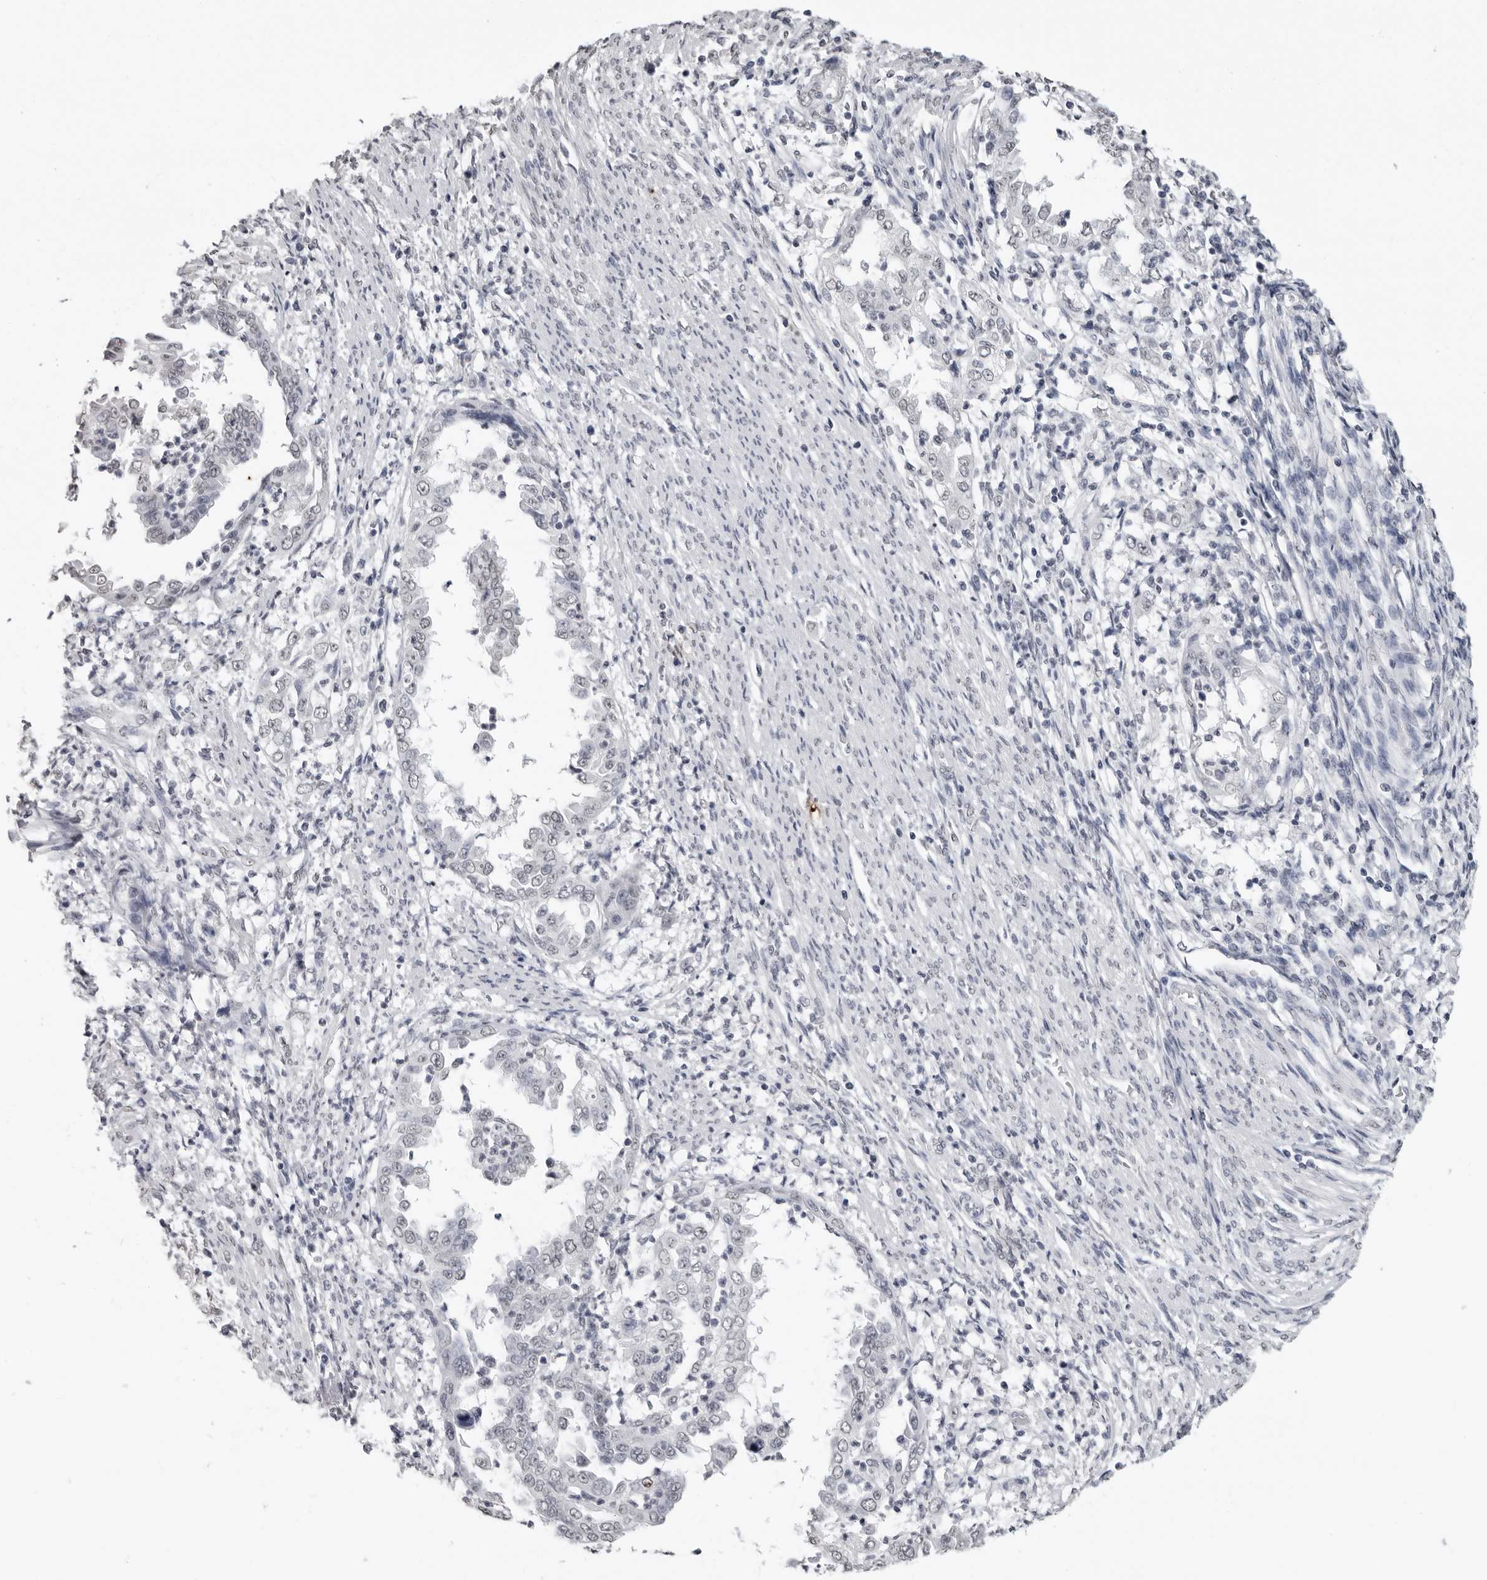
{"staining": {"intensity": "negative", "quantity": "none", "location": "none"}, "tissue": "endometrial cancer", "cell_type": "Tumor cells", "image_type": "cancer", "snomed": [{"axis": "morphology", "description": "Adenocarcinoma, NOS"}, {"axis": "topography", "description": "Endometrium"}], "caption": "The micrograph demonstrates no significant positivity in tumor cells of adenocarcinoma (endometrial).", "gene": "HEPACAM", "patient": {"sex": "female", "age": 85}}